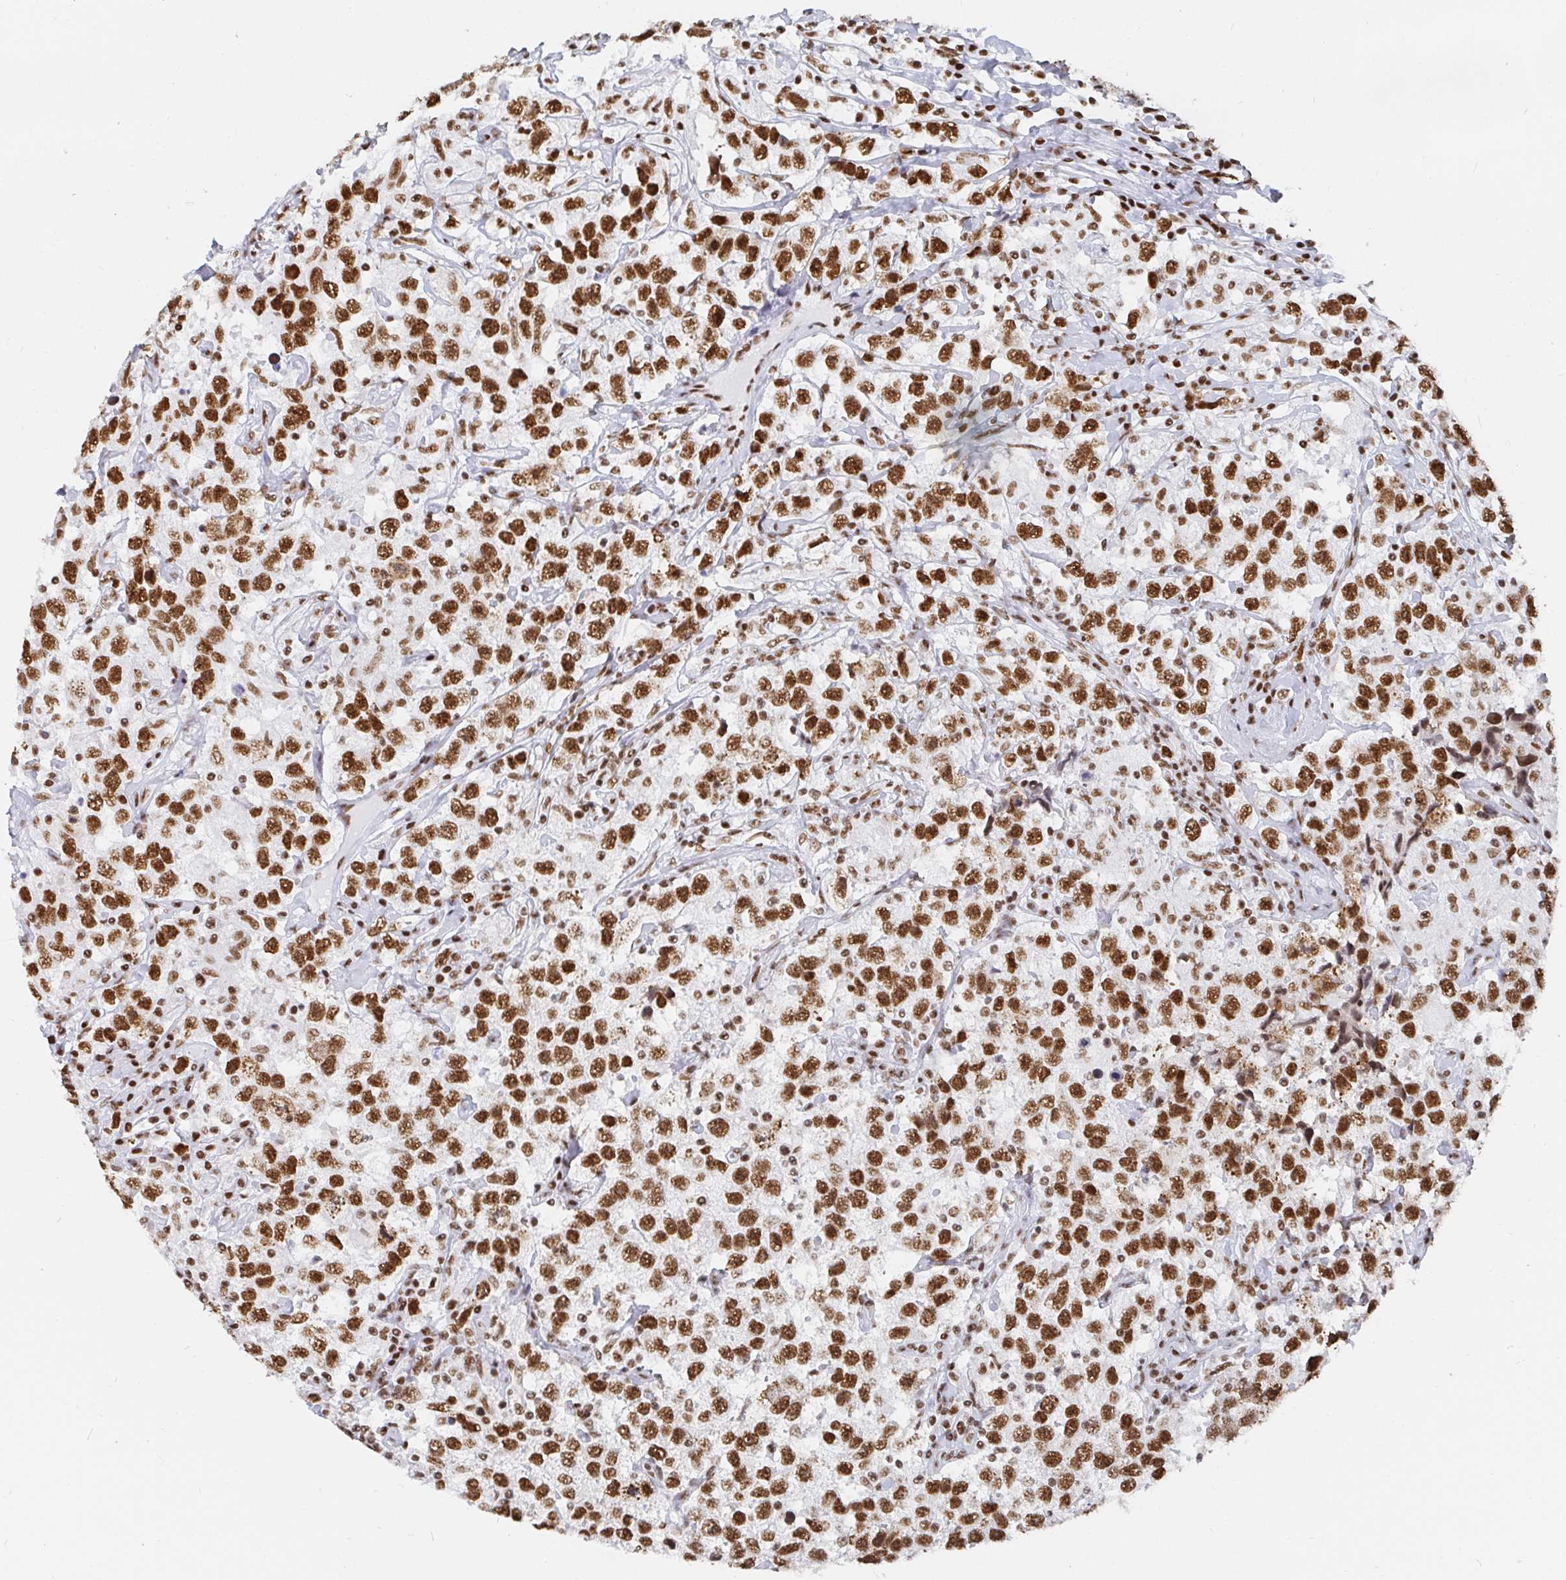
{"staining": {"intensity": "strong", "quantity": ">75%", "location": "nuclear"}, "tissue": "testis cancer", "cell_type": "Tumor cells", "image_type": "cancer", "snomed": [{"axis": "morphology", "description": "Seminoma, NOS"}, {"axis": "topography", "description": "Testis"}], "caption": "Testis cancer stained with a protein marker demonstrates strong staining in tumor cells.", "gene": "EWSR1", "patient": {"sex": "male", "age": 41}}